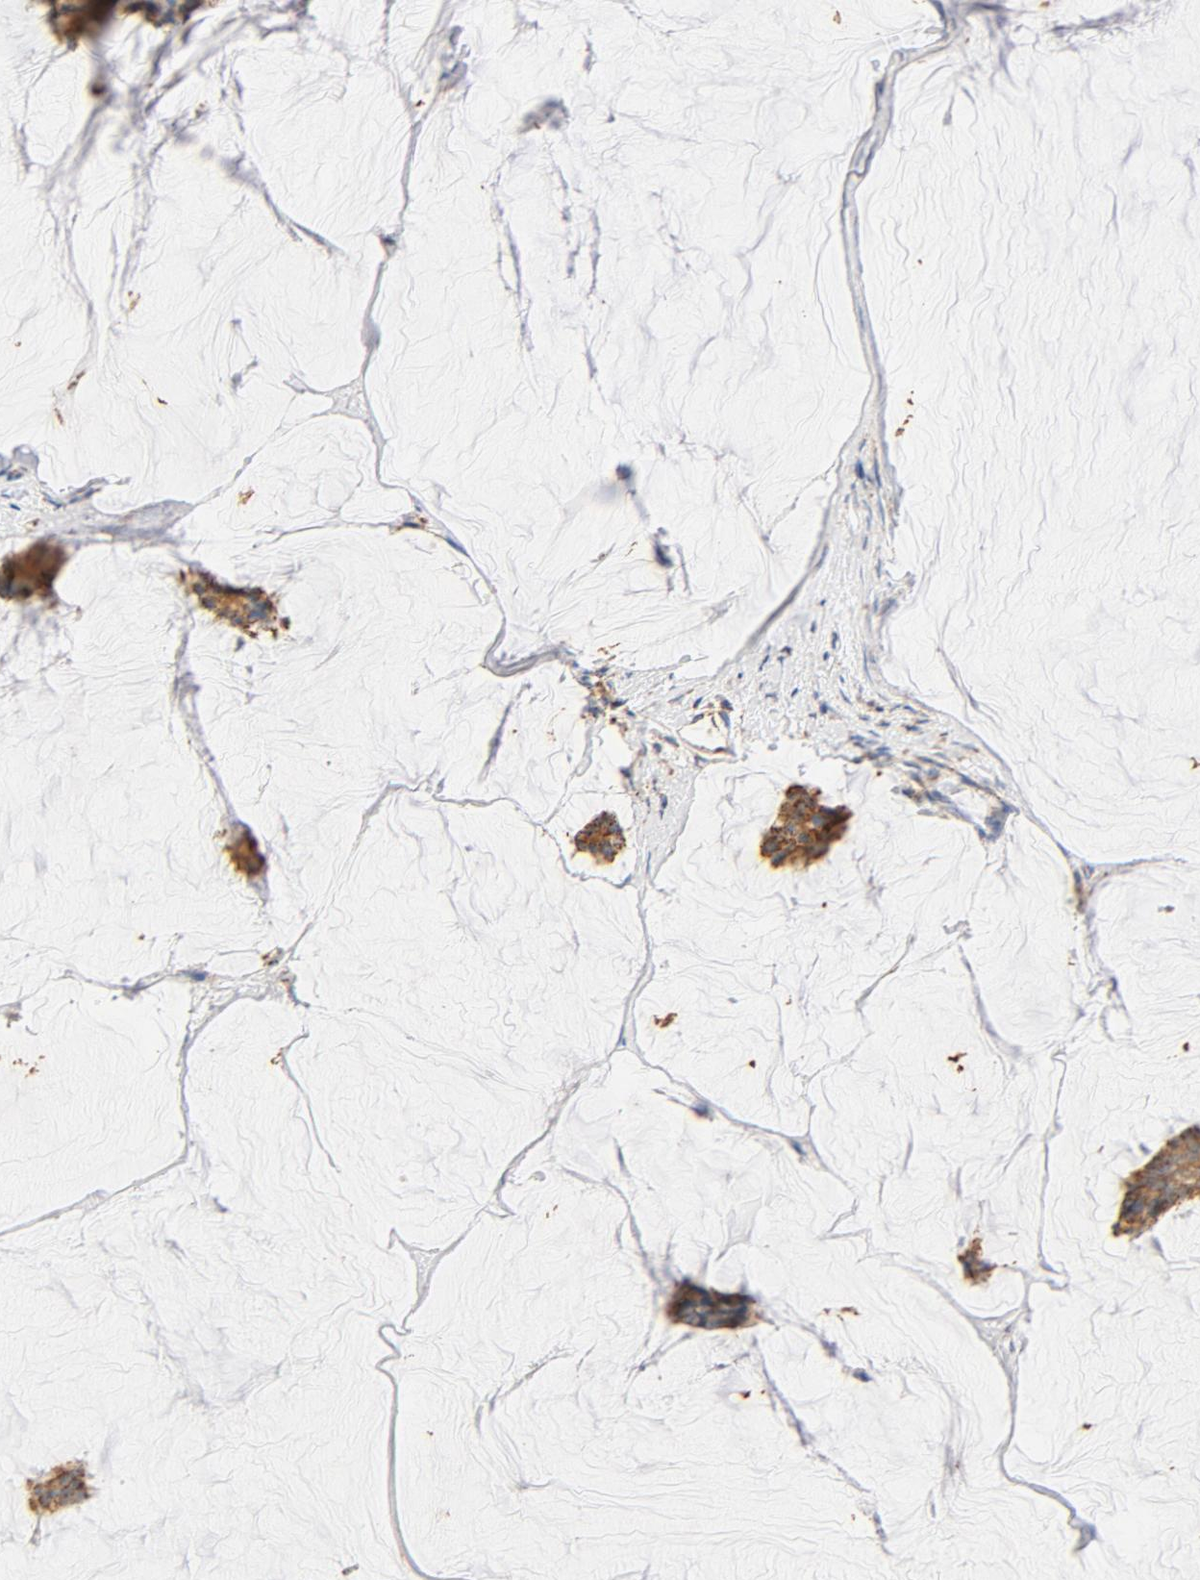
{"staining": {"intensity": "strong", "quantity": ">75%", "location": "cytoplasmic/membranous"}, "tissue": "breast cancer", "cell_type": "Tumor cells", "image_type": "cancer", "snomed": [{"axis": "morphology", "description": "Duct carcinoma"}, {"axis": "topography", "description": "Breast"}], "caption": "DAB (3,3'-diaminobenzidine) immunohistochemical staining of breast cancer reveals strong cytoplasmic/membranous protein staining in approximately >75% of tumor cells. (Stains: DAB in brown, nuclei in blue, Microscopy: brightfield microscopy at high magnification).", "gene": "COX4I1", "patient": {"sex": "female", "age": 93}}